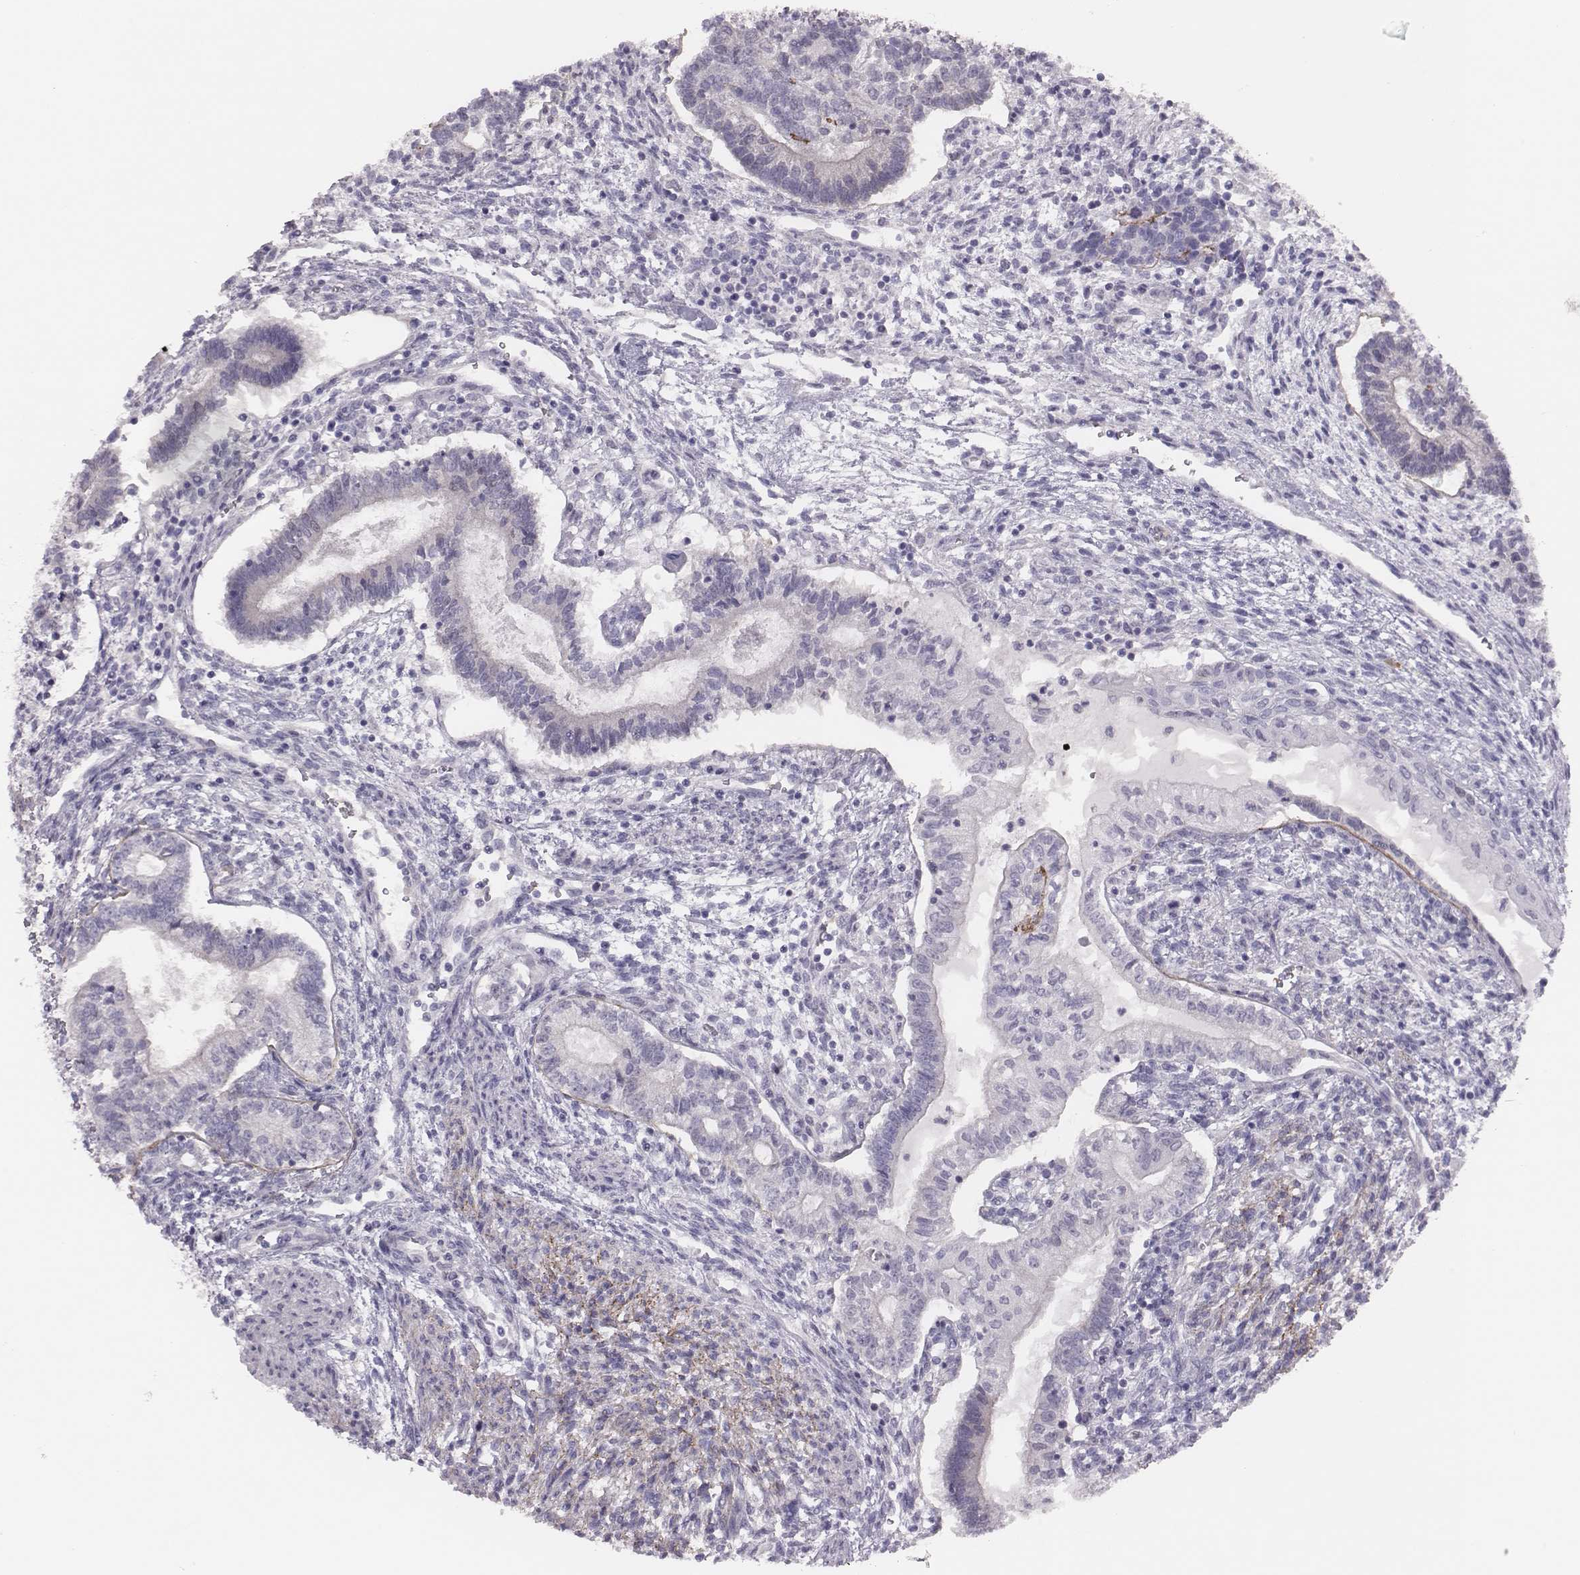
{"staining": {"intensity": "negative", "quantity": "none", "location": "none"}, "tissue": "testis cancer", "cell_type": "Tumor cells", "image_type": "cancer", "snomed": [{"axis": "morphology", "description": "Carcinoma, Embryonal, NOS"}, {"axis": "topography", "description": "Testis"}], "caption": "A photomicrograph of human testis embryonal carcinoma is negative for staining in tumor cells.", "gene": "PBK", "patient": {"sex": "male", "age": 37}}